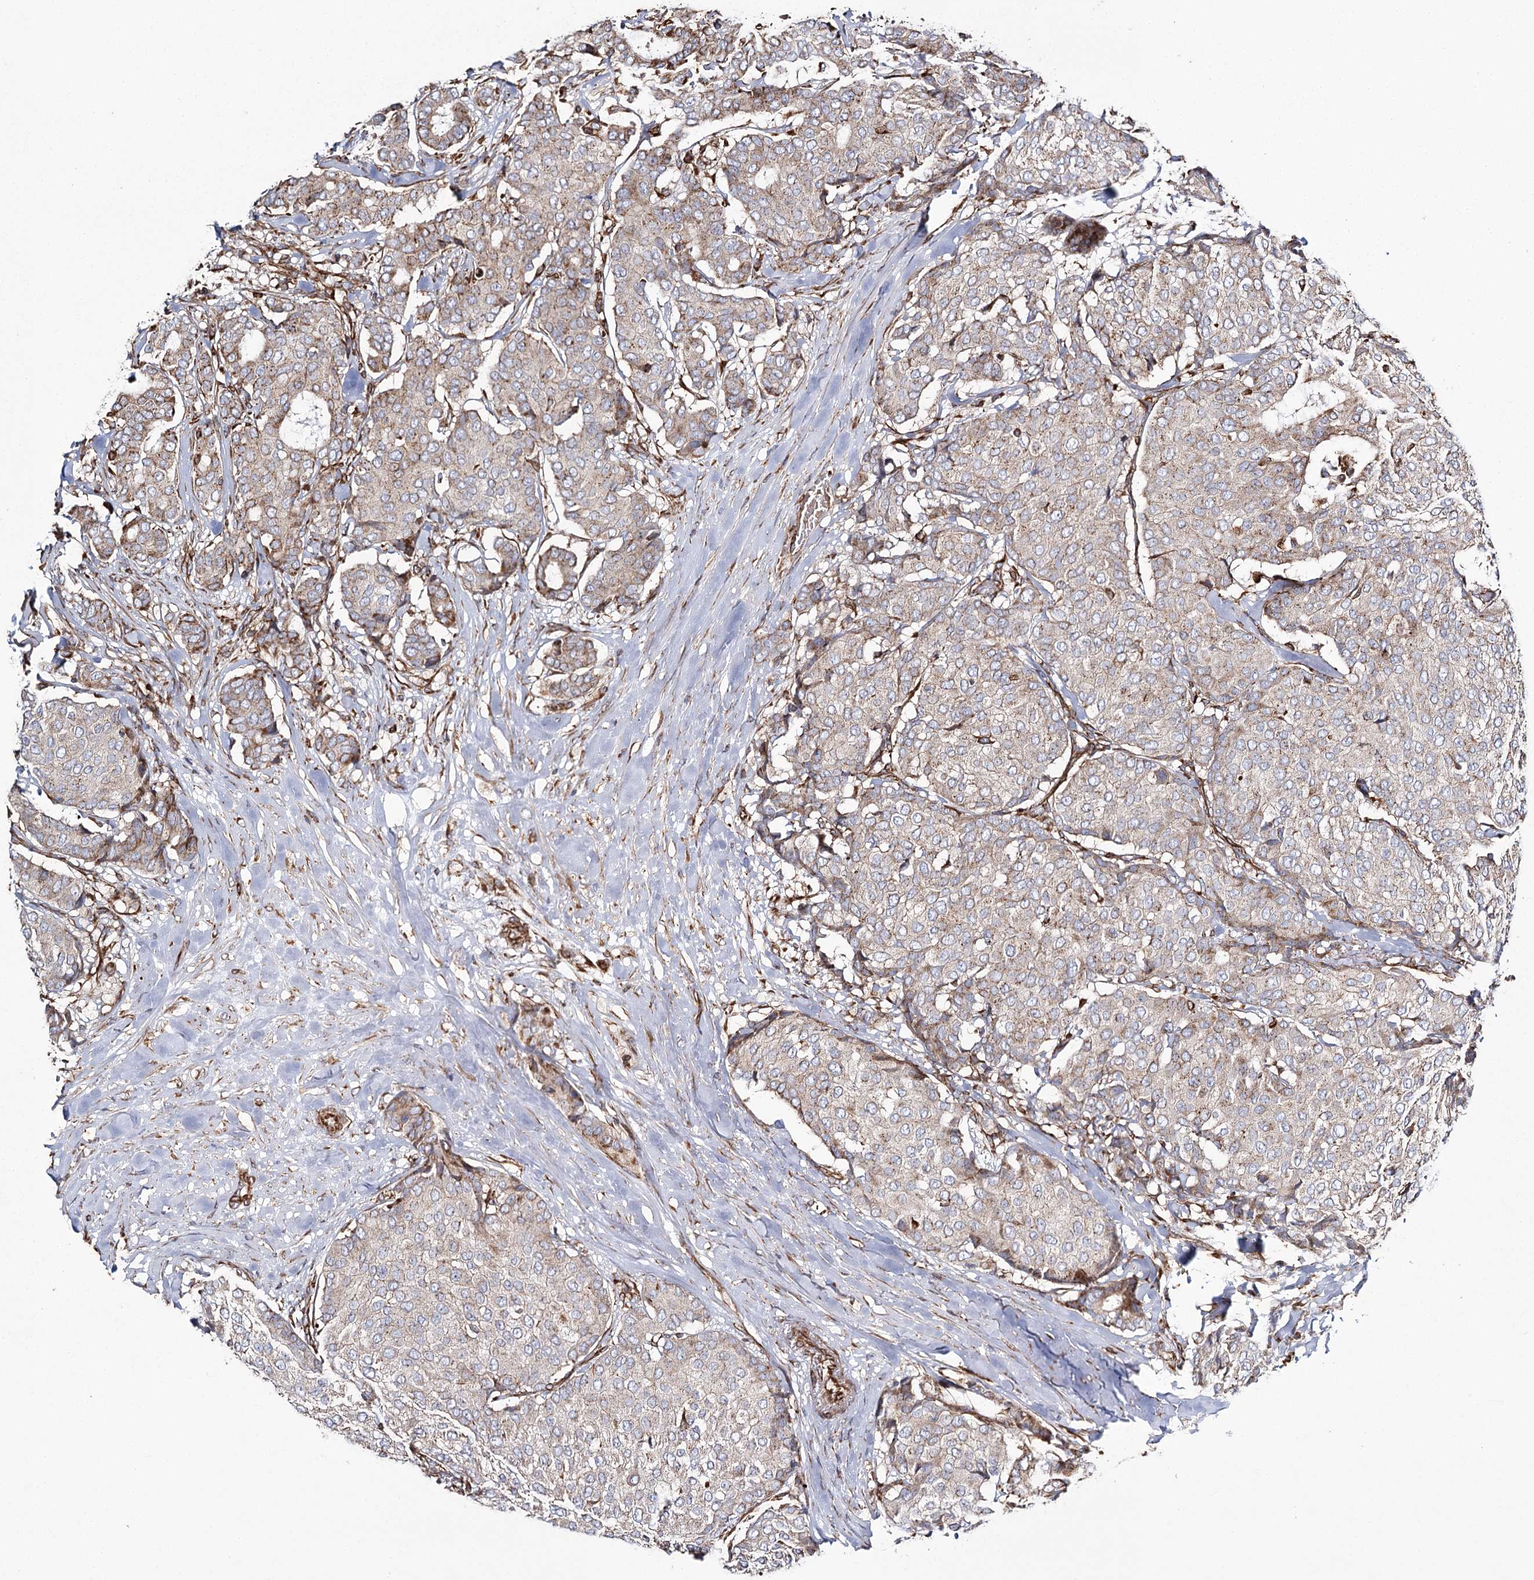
{"staining": {"intensity": "weak", "quantity": ">75%", "location": "cytoplasmic/membranous"}, "tissue": "breast cancer", "cell_type": "Tumor cells", "image_type": "cancer", "snomed": [{"axis": "morphology", "description": "Duct carcinoma"}, {"axis": "topography", "description": "Breast"}], "caption": "Approximately >75% of tumor cells in breast cancer (invasive ductal carcinoma) exhibit weak cytoplasmic/membranous protein expression as visualized by brown immunohistochemical staining.", "gene": "THUMPD3", "patient": {"sex": "female", "age": 75}}